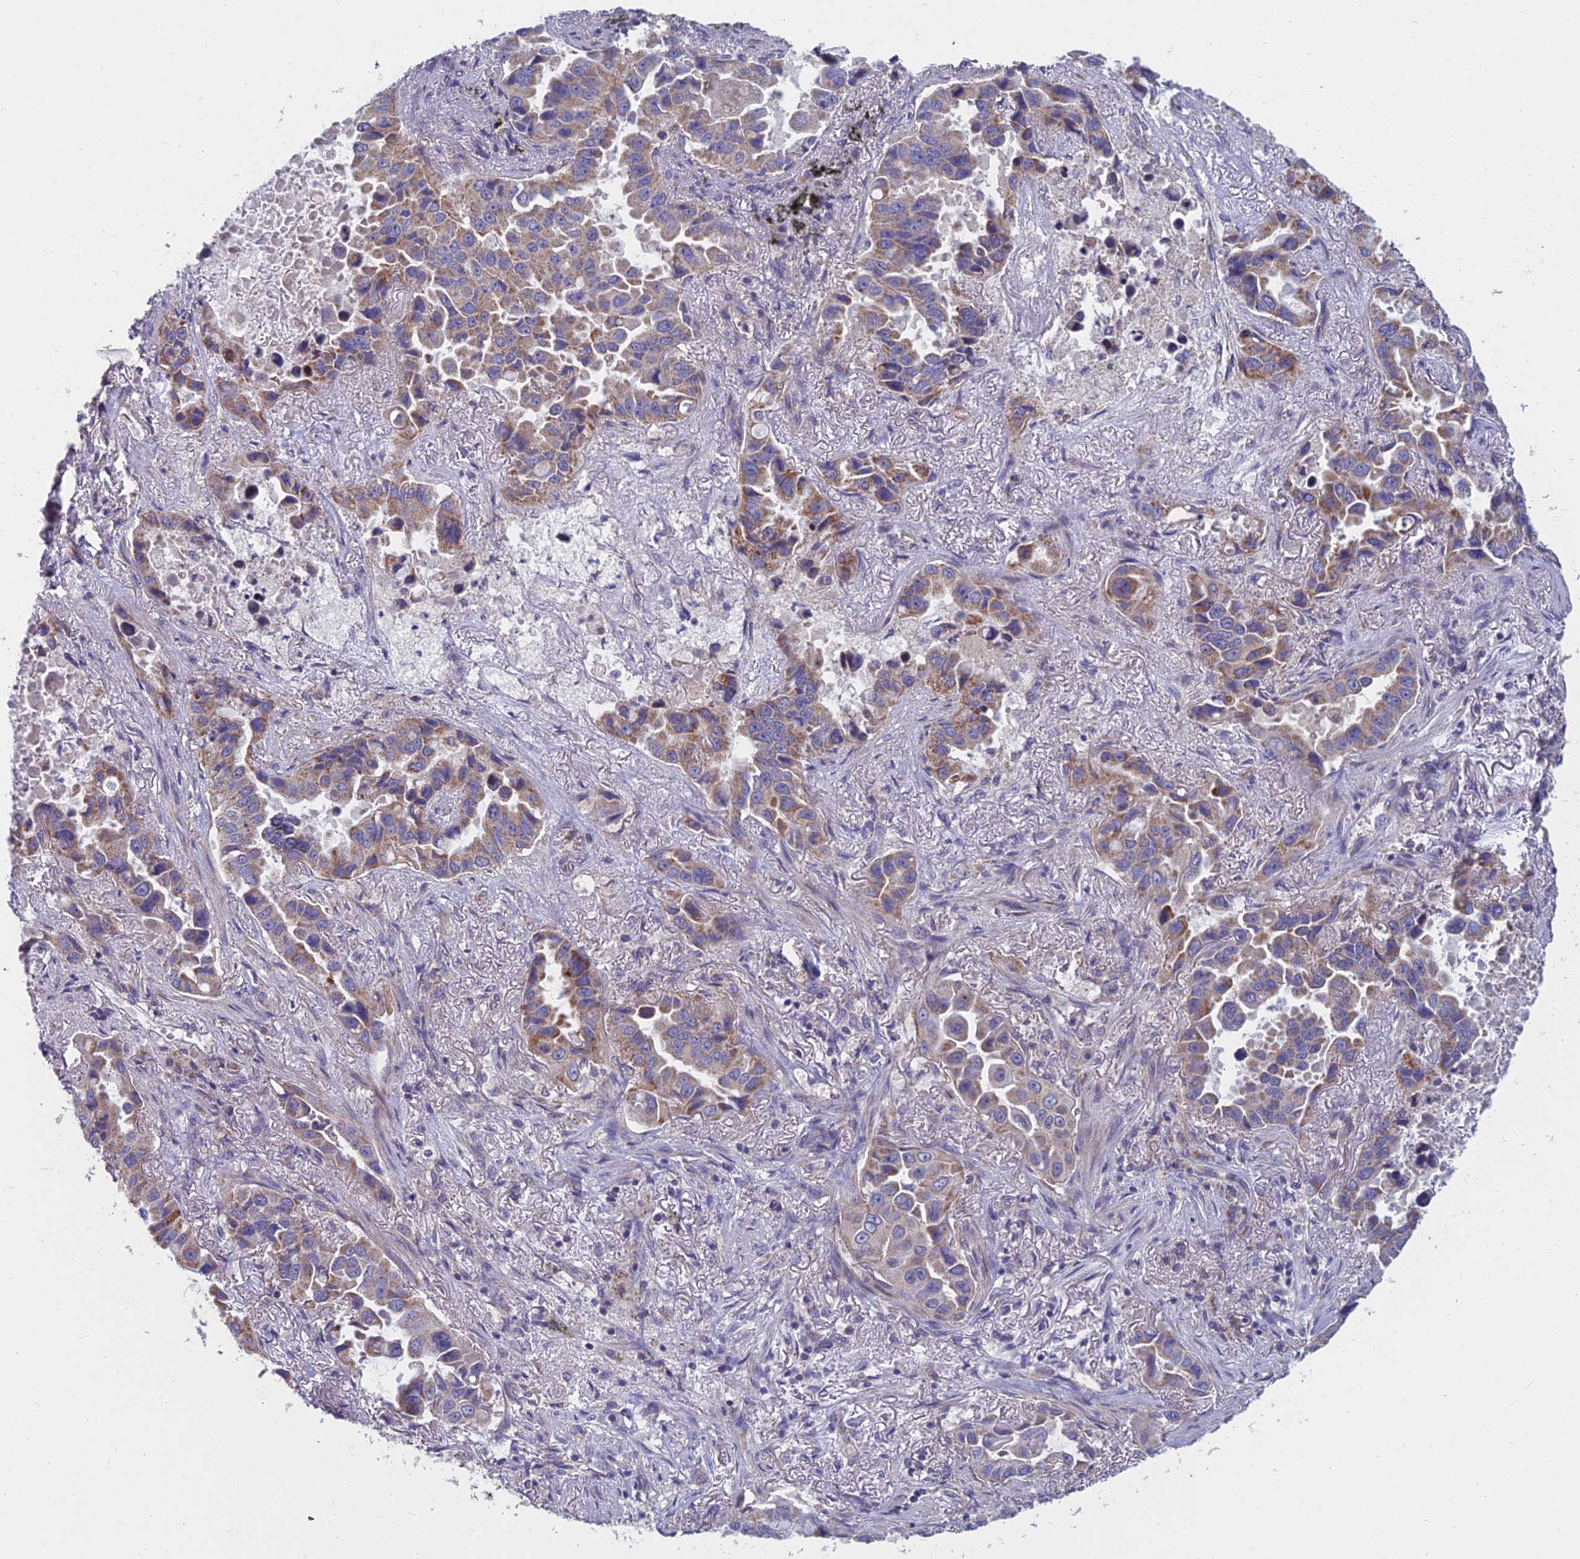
{"staining": {"intensity": "moderate", "quantity": "25%-75%", "location": "cytoplasmic/membranous"}, "tissue": "lung cancer", "cell_type": "Tumor cells", "image_type": "cancer", "snomed": [{"axis": "morphology", "description": "Adenocarcinoma, NOS"}, {"axis": "topography", "description": "Lung"}], "caption": "Tumor cells exhibit moderate cytoplasmic/membranous expression in about 25%-75% of cells in lung adenocarcinoma.", "gene": "COX20", "patient": {"sex": "male", "age": 64}}